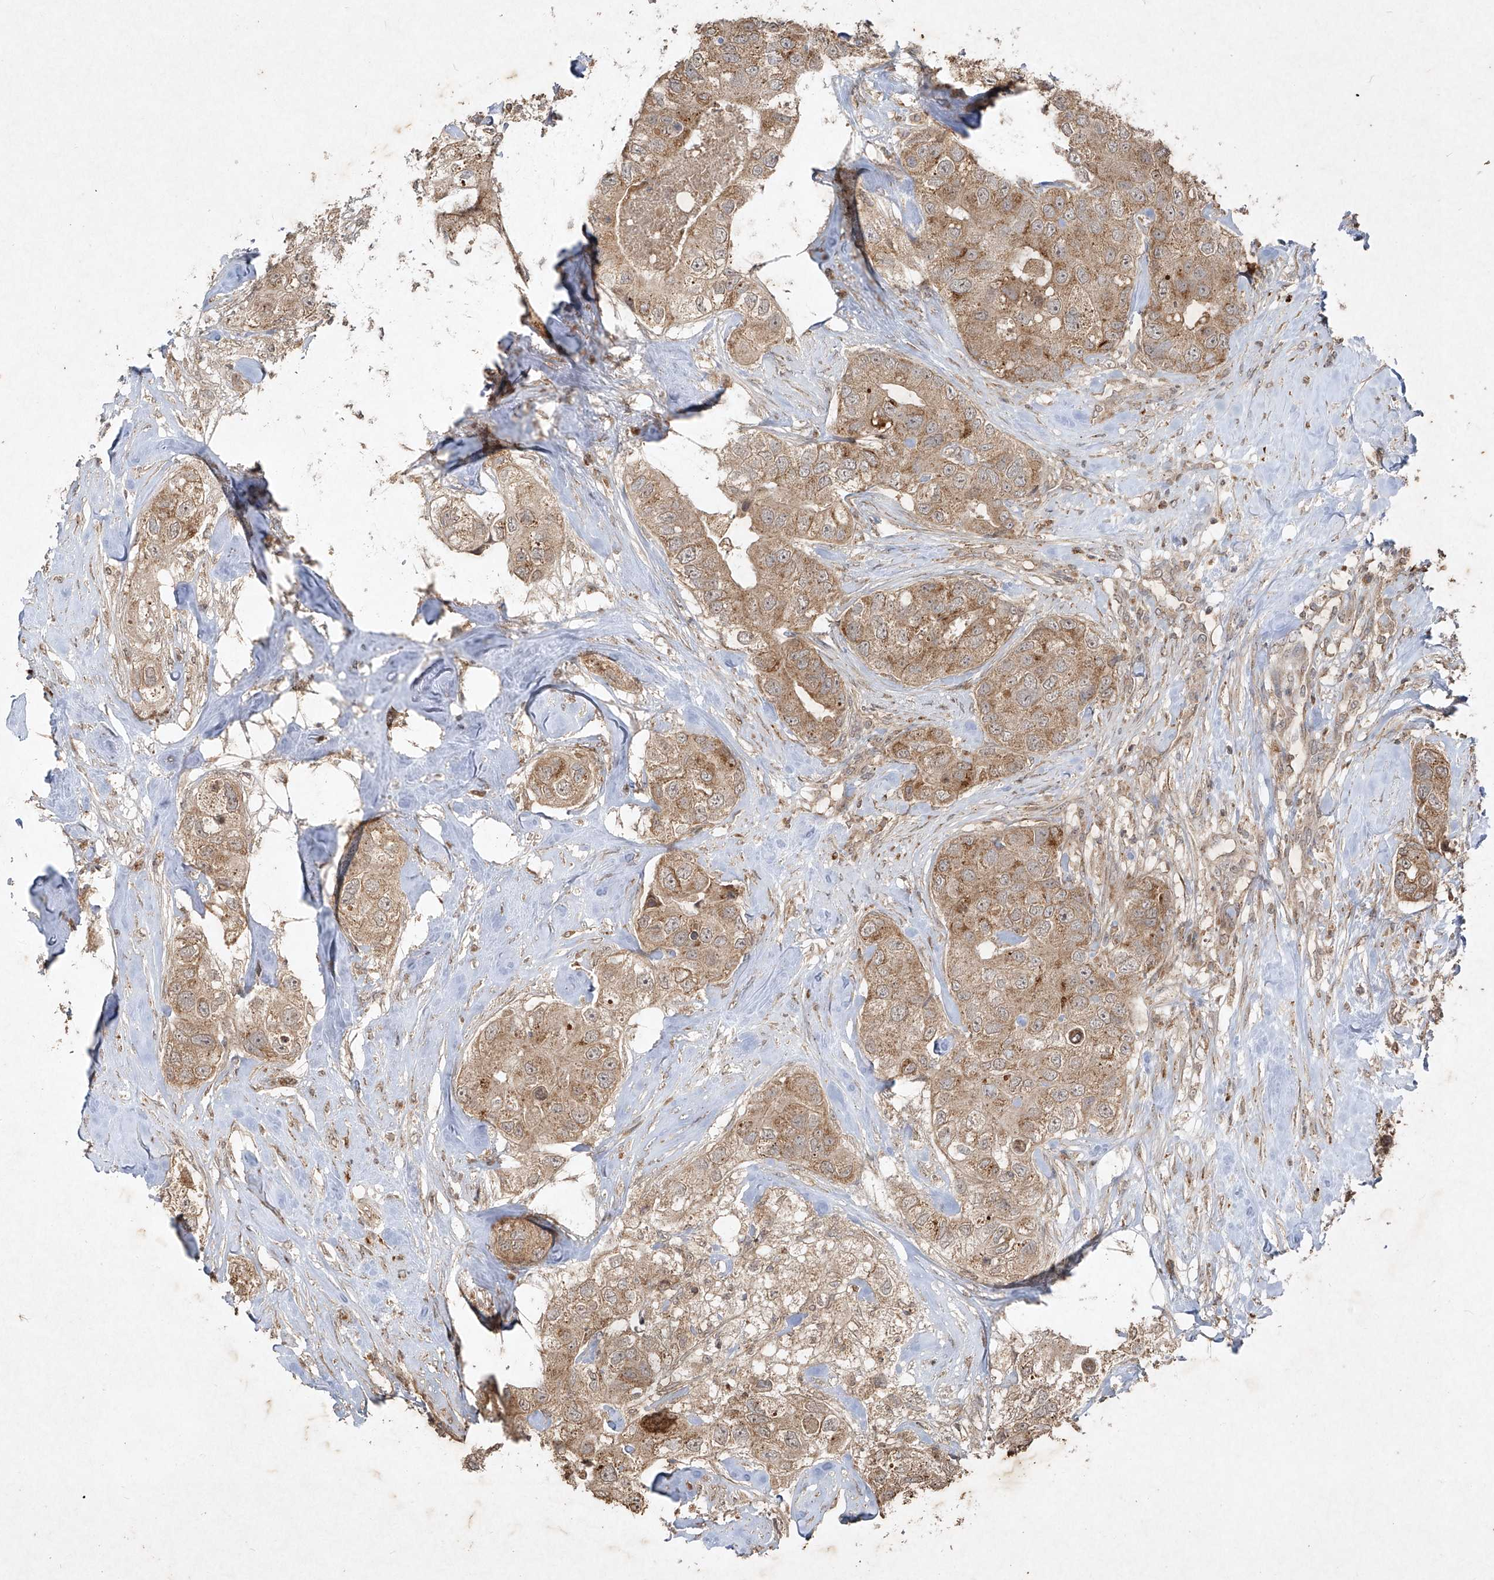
{"staining": {"intensity": "moderate", "quantity": ">75%", "location": "cytoplasmic/membranous"}, "tissue": "breast cancer", "cell_type": "Tumor cells", "image_type": "cancer", "snomed": [{"axis": "morphology", "description": "Duct carcinoma"}, {"axis": "topography", "description": "Breast"}], "caption": "About >75% of tumor cells in human breast cancer show moderate cytoplasmic/membranous protein staining as visualized by brown immunohistochemical staining.", "gene": "ABCD3", "patient": {"sex": "female", "age": 62}}